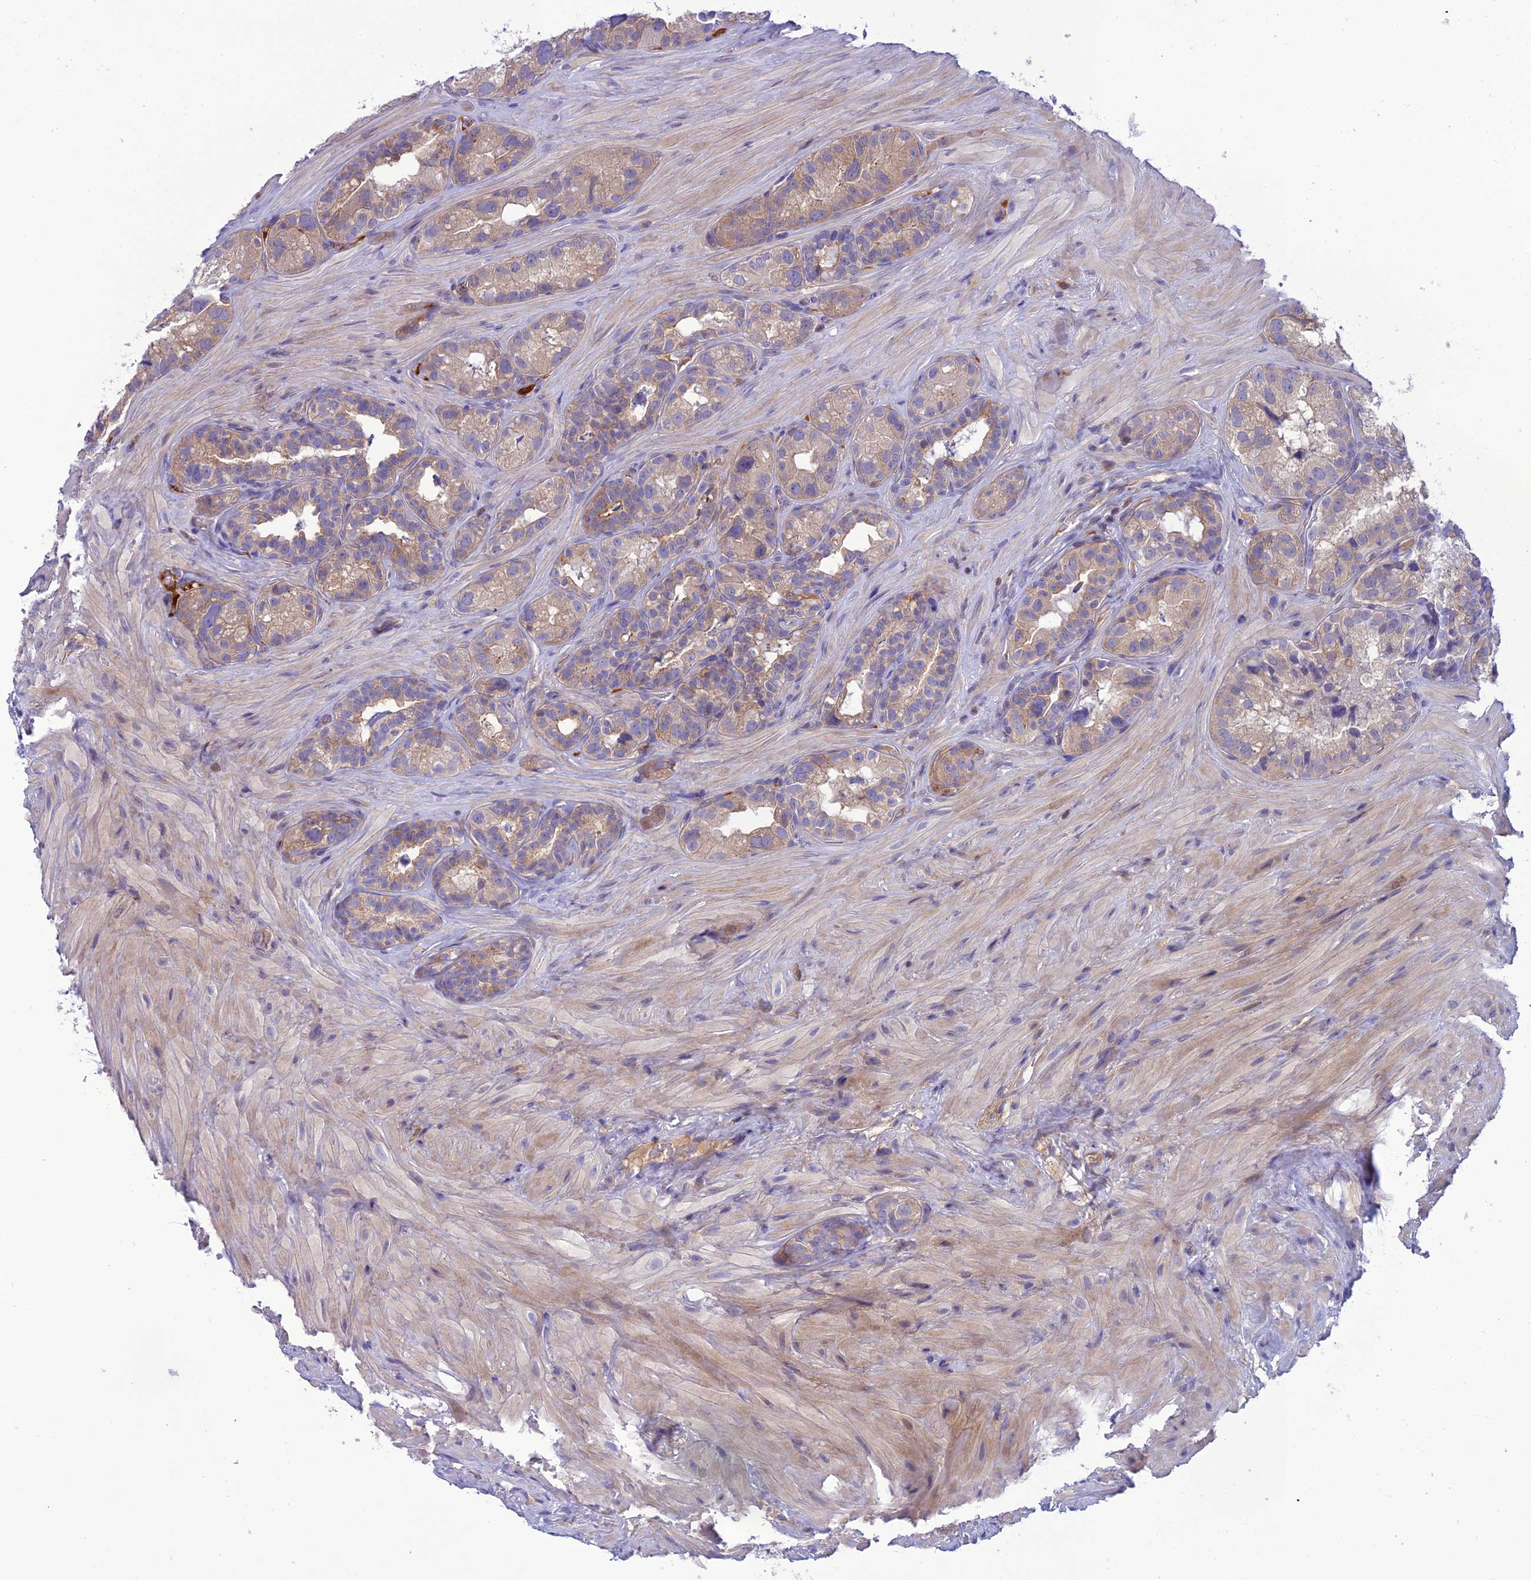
{"staining": {"intensity": "moderate", "quantity": "<25%", "location": "cytoplasmic/membranous"}, "tissue": "seminal vesicle", "cell_type": "Glandular cells", "image_type": "normal", "snomed": [{"axis": "morphology", "description": "Normal tissue, NOS"}, {"axis": "topography", "description": "Seminal veicle"}, {"axis": "topography", "description": "Peripheral nerve tissue"}], "caption": "Moderate cytoplasmic/membranous positivity for a protein is identified in about <25% of glandular cells of normal seminal vesicle using immunohistochemistry (IHC).", "gene": "GDF6", "patient": {"sex": "male", "age": 67}}